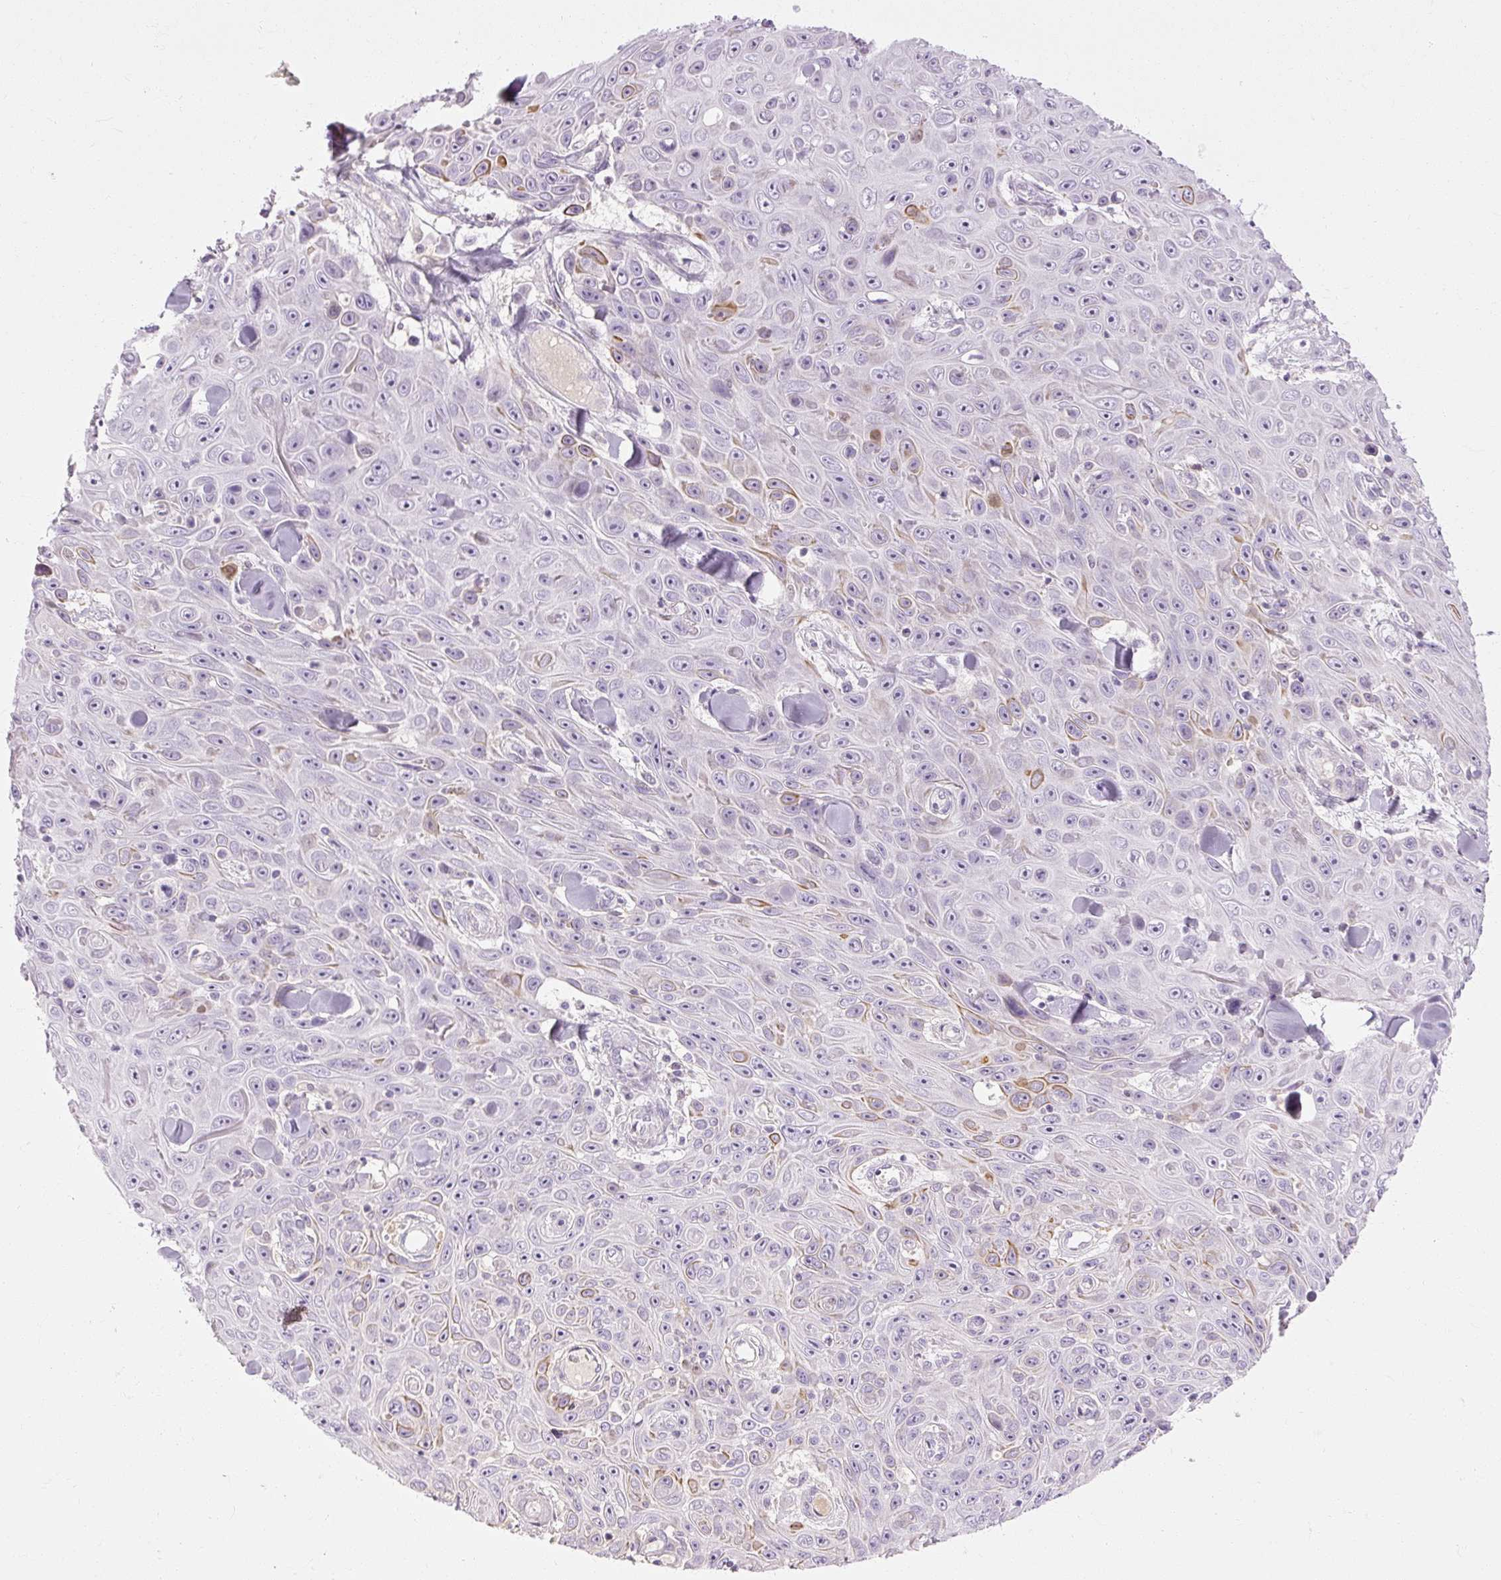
{"staining": {"intensity": "moderate", "quantity": "<25%", "location": "cytoplasmic/membranous"}, "tissue": "skin cancer", "cell_type": "Tumor cells", "image_type": "cancer", "snomed": [{"axis": "morphology", "description": "Squamous cell carcinoma, NOS"}, {"axis": "topography", "description": "Skin"}], "caption": "Protein staining of skin cancer tissue shows moderate cytoplasmic/membranous staining in approximately <25% of tumor cells.", "gene": "NFE2L3", "patient": {"sex": "male", "age": 82}}